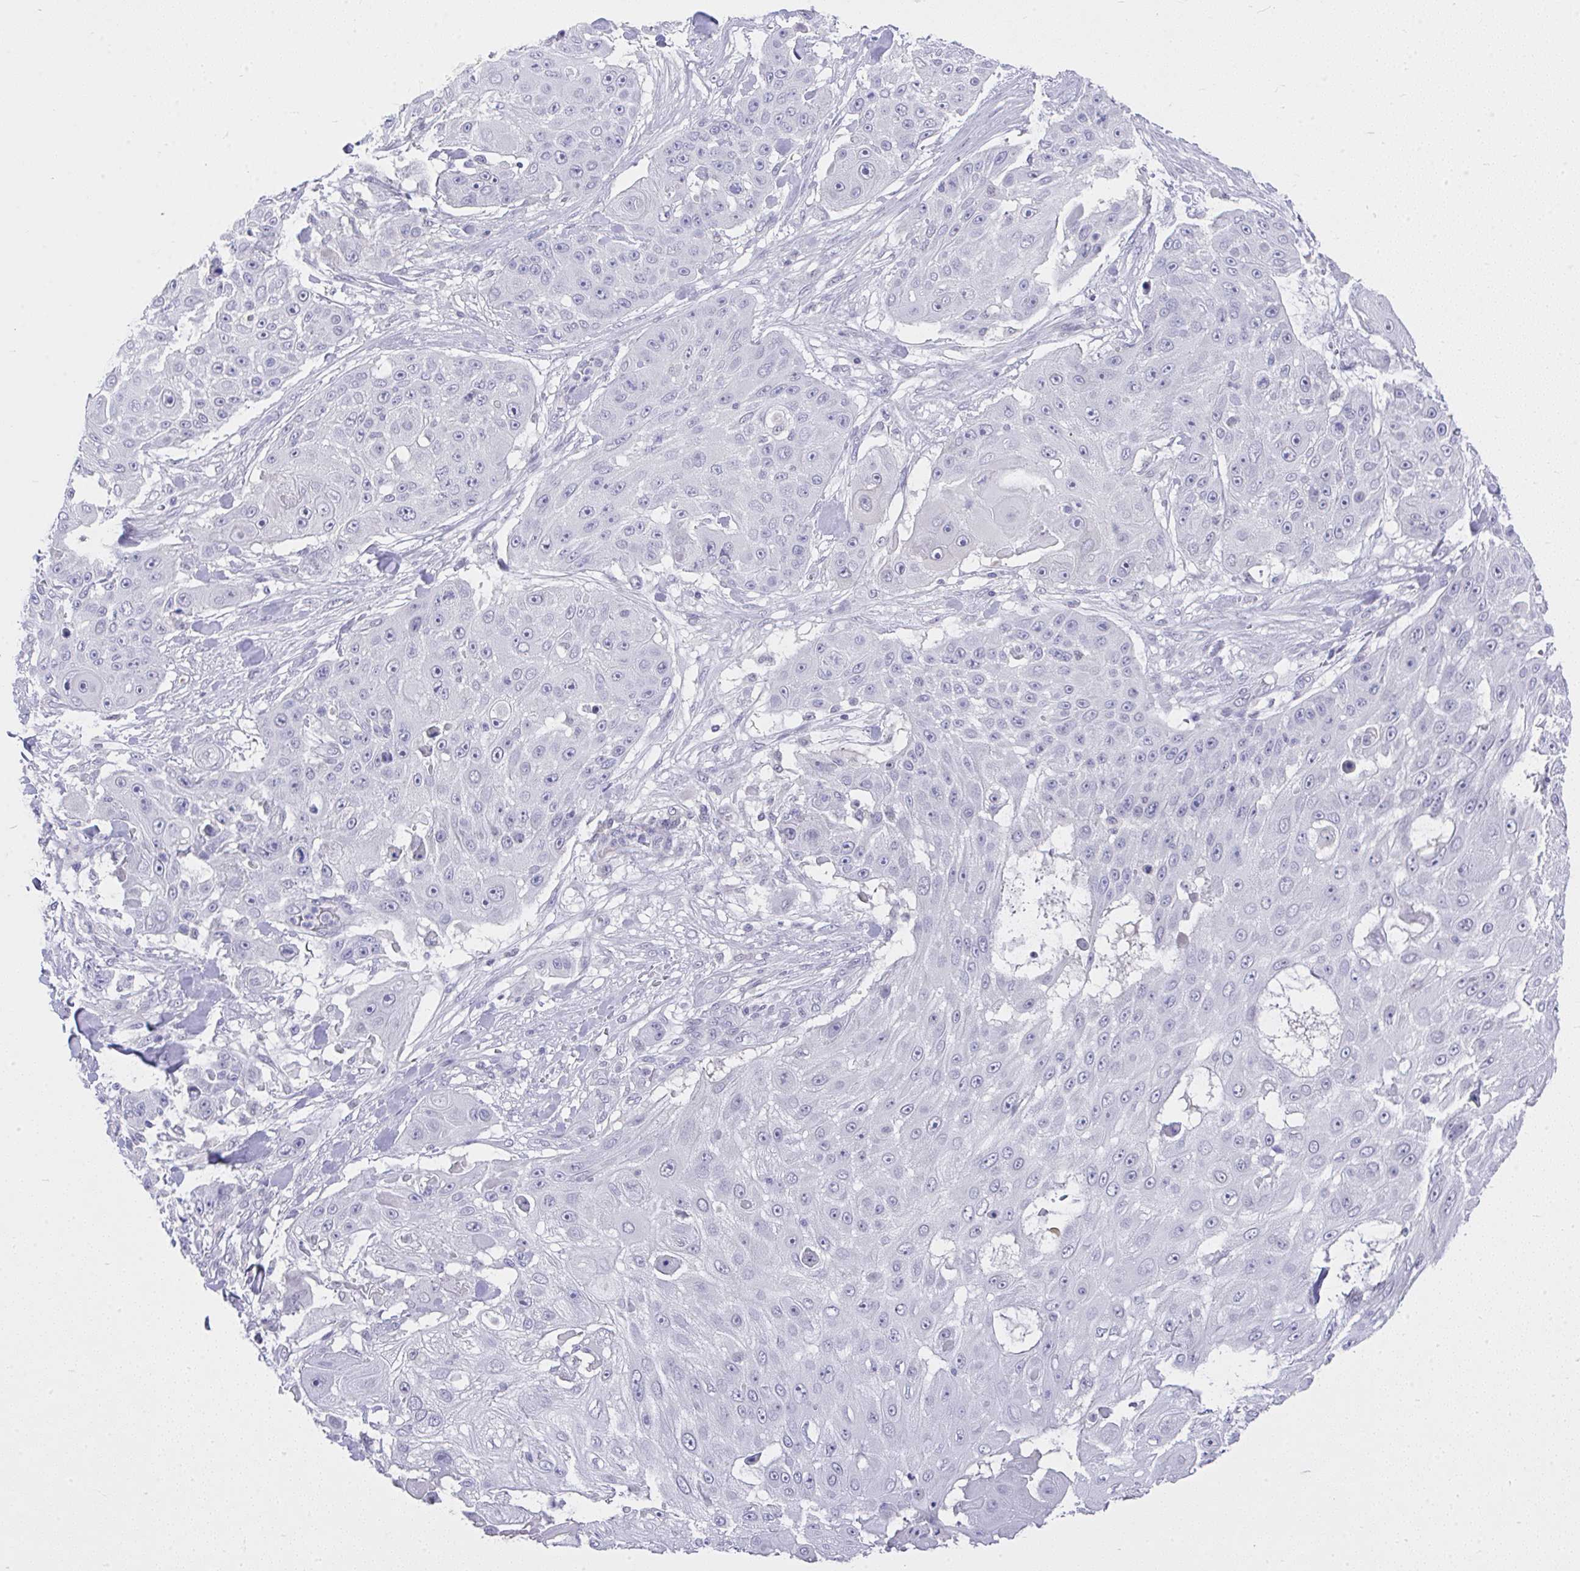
{"staining": {"intensity": "negative", "quantity": "none", "location": "none"}, "tissue": "skin cancer", "cell_type": "Tumor cells", "image_type": "cancer", "snomed": [{"axis": "morphology", "description": "Squamous cell carcinoma, NOS"}, {"axis": "topography", "description": "Skin"}], "caption": "Tumor cells are negative for brown protein staining in skin cancer.", "gene": "MS4A12", "patient": {"sex": "female", "age": 86}}